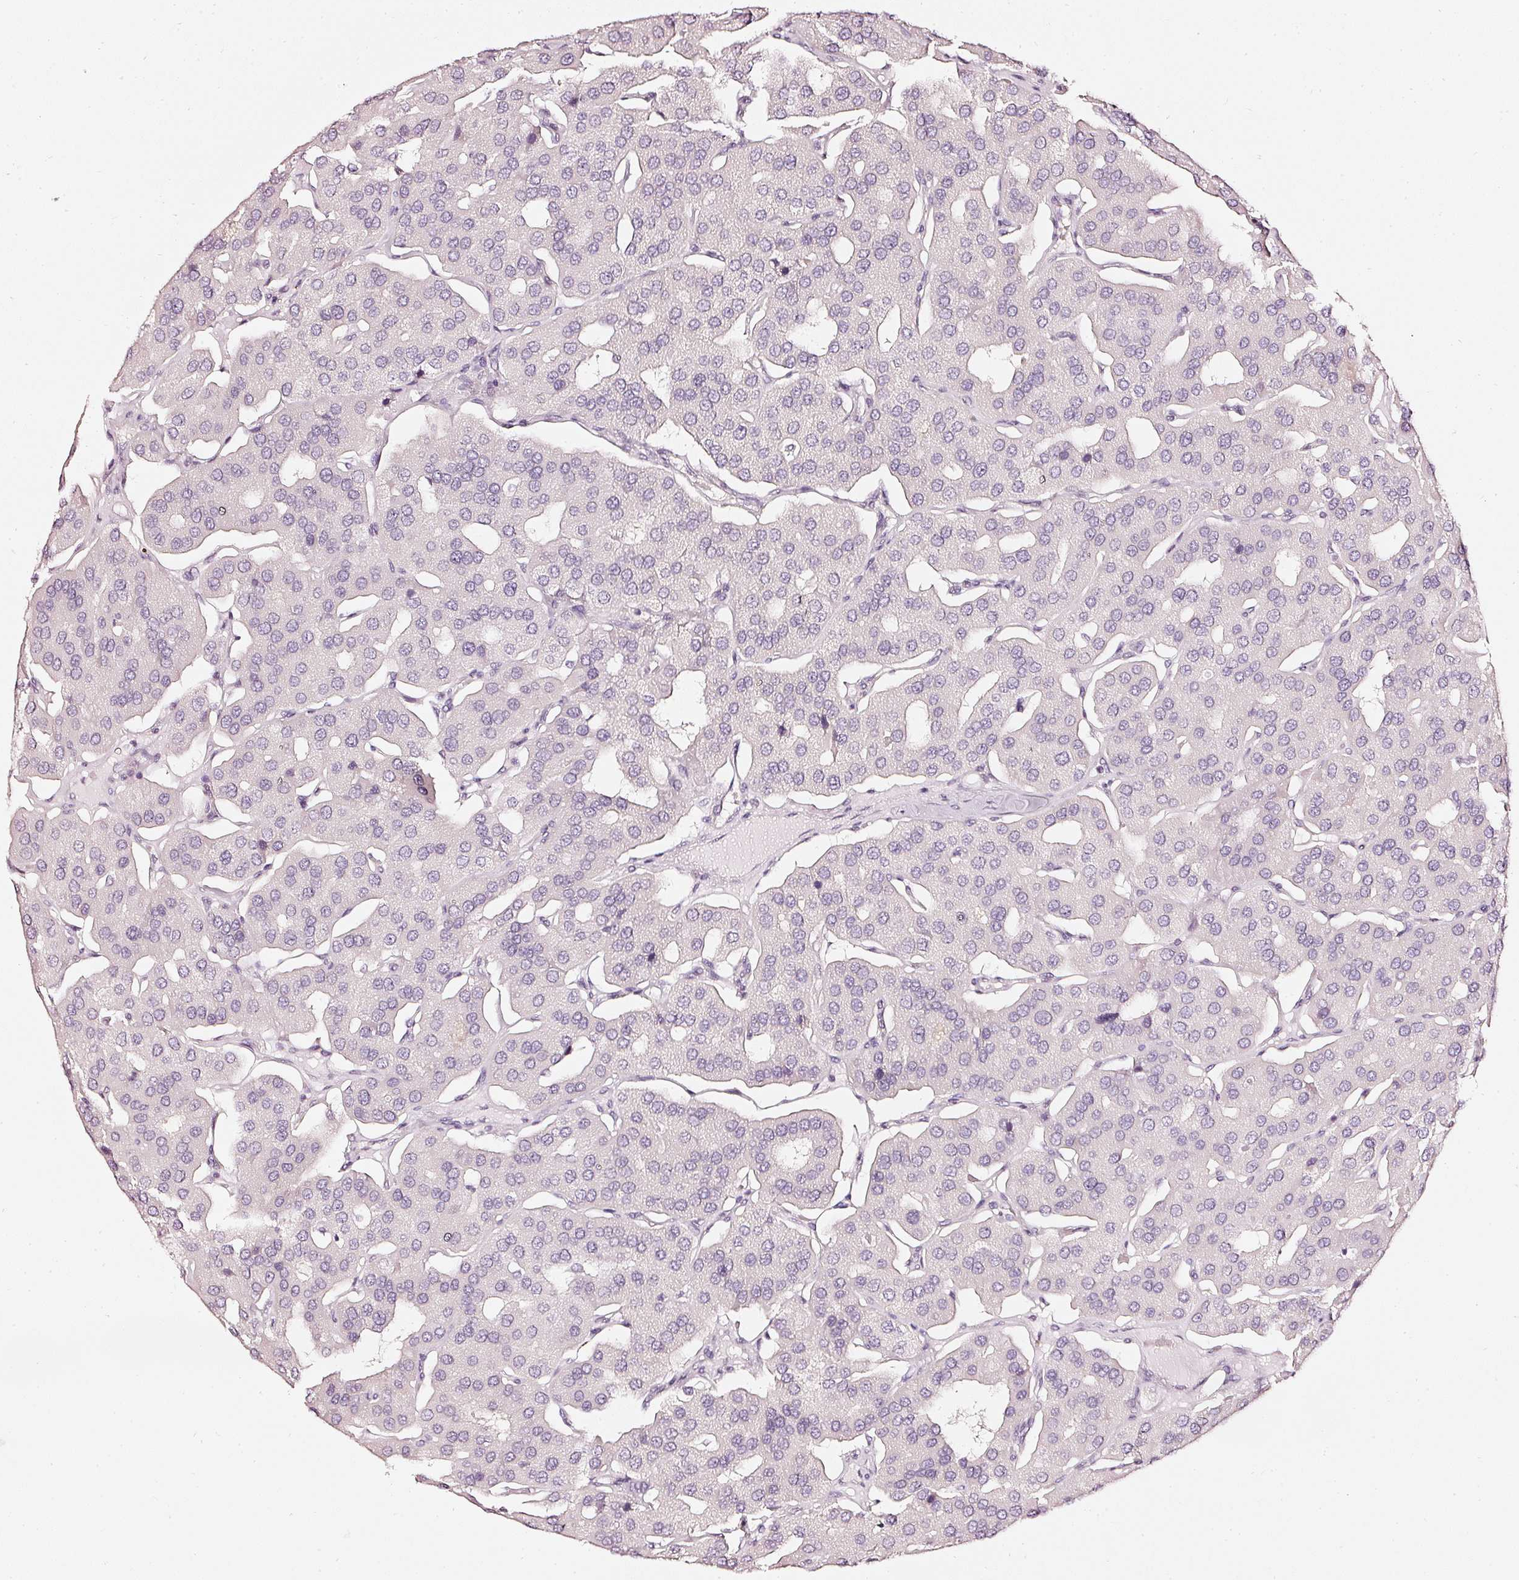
{"staining": {"intensity": "negative", "quantity": "none", "location": "none"}, "tissue": "parathyroid gland", "cell_type": "Glandular cells", "image_type": "normal", "snomed": [{"axis": "morphology", "description": "Normal tissue, NOS"}, {"axis": "morphology", "description": "Adenoma, NOS"}, {"axis": "topography", "description": "Parathyroid gland"}], "caption": "High power microscopy histopathology image of an immunohistochemistry (IHC) micrograph of normal parathyroid gland, revealing no significant positivity in glandular cells. The staining was performed using DAB (3,3'-diaminobenzidine) to visualize the protein expression in brown, while the nuclei were stained in blue with hematoxylin (Magnification: 20x).", "gene": "CNP", "patient": {"sex": "female", "age": 86}}